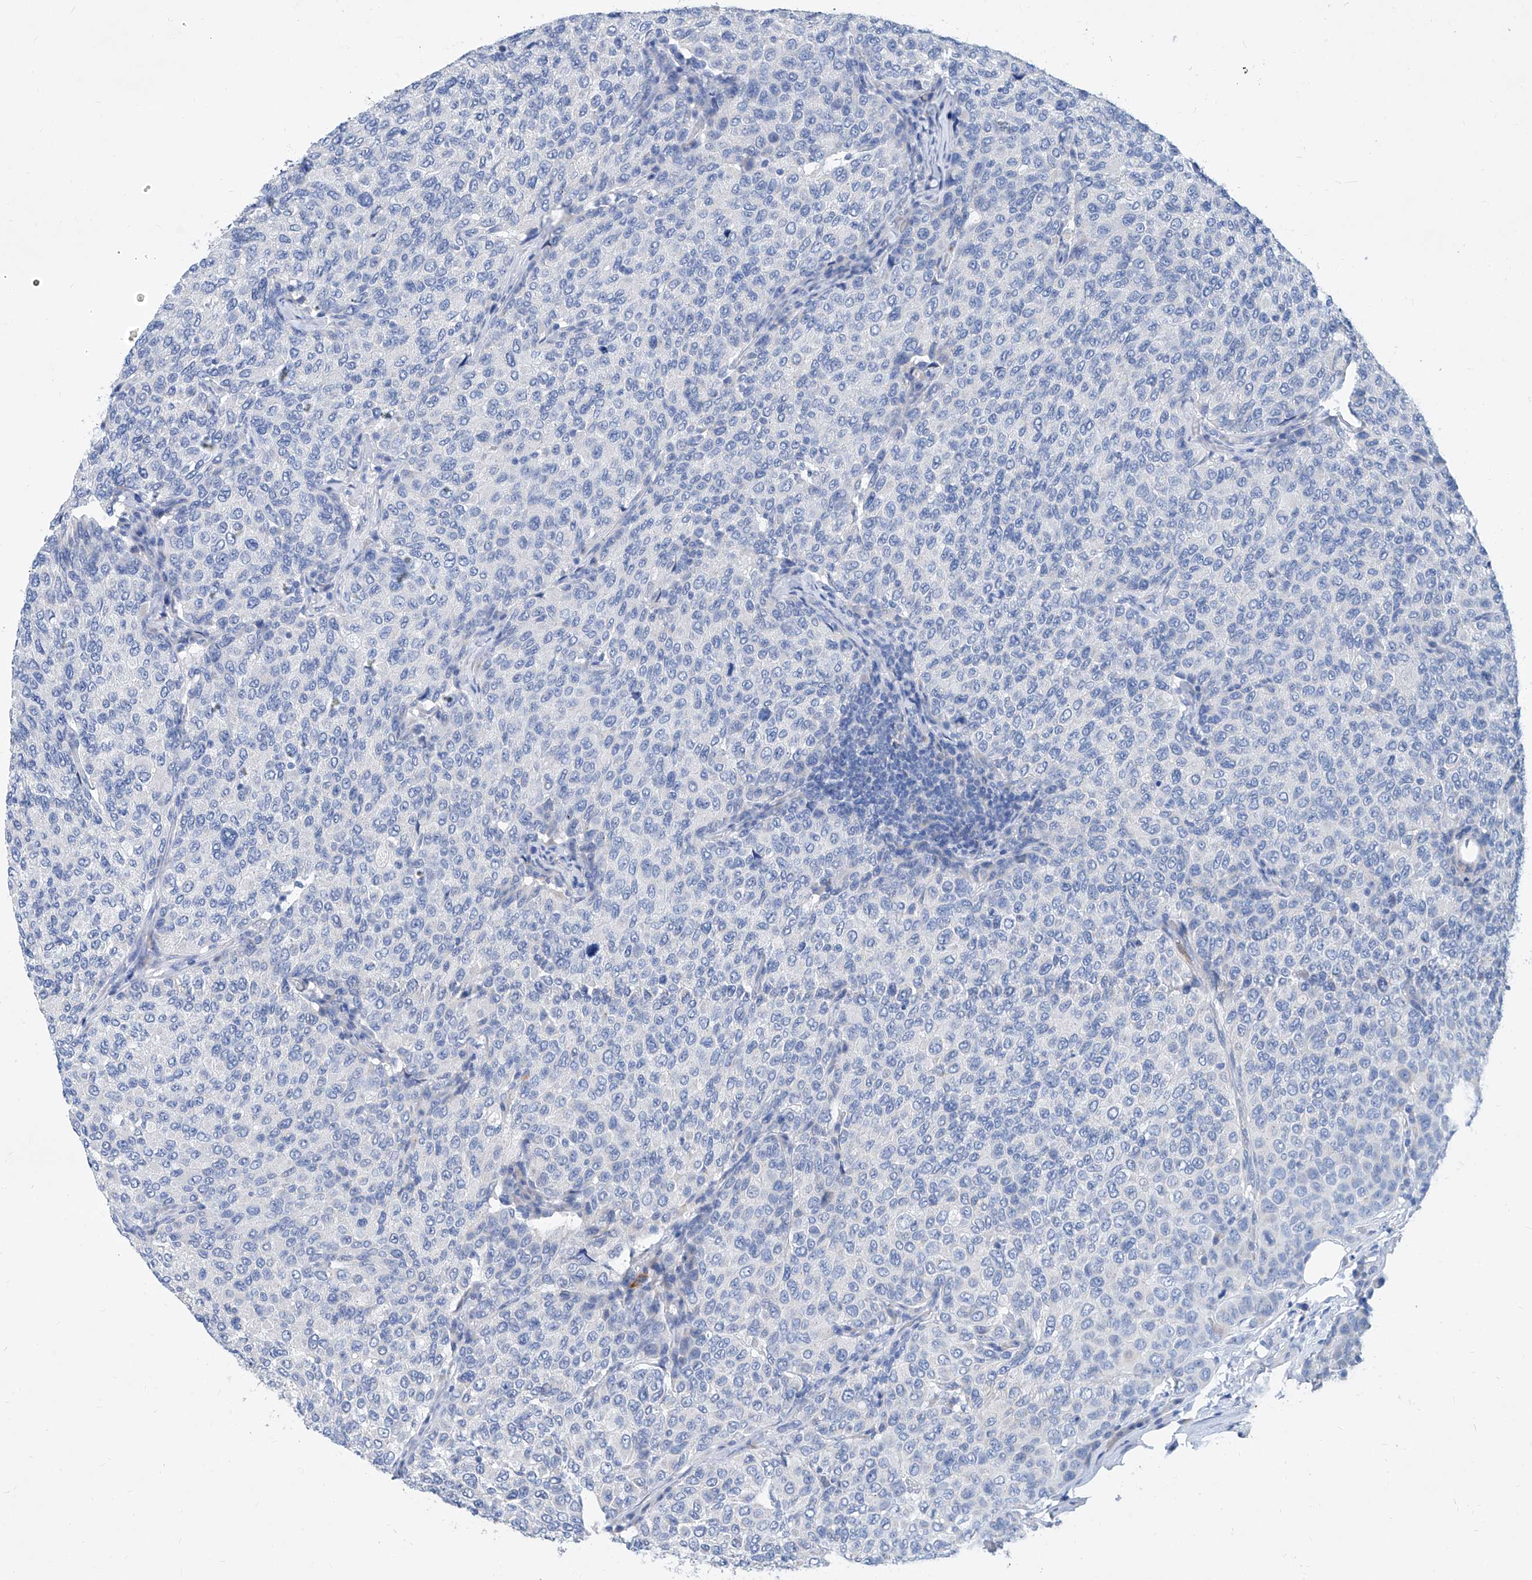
{"staining": {"intensity": "negative", "quantity": "none", "location": "none"}, "tissue": "breast cancer", "cell_type": "Tumor cells", "image_type": "cancer", "snomed": [{"axis": "morphology", "description": "Duct carcinoma"}, {"axis": "topography", "description": "Breast"}], "caption": "This is an immunohistochemistry (IHC) image of breast intraductal carcinoma. There is no expression in tumor cells.", "gene": "SLC25A29", "patient": {"sex": "female", "age": 55}}